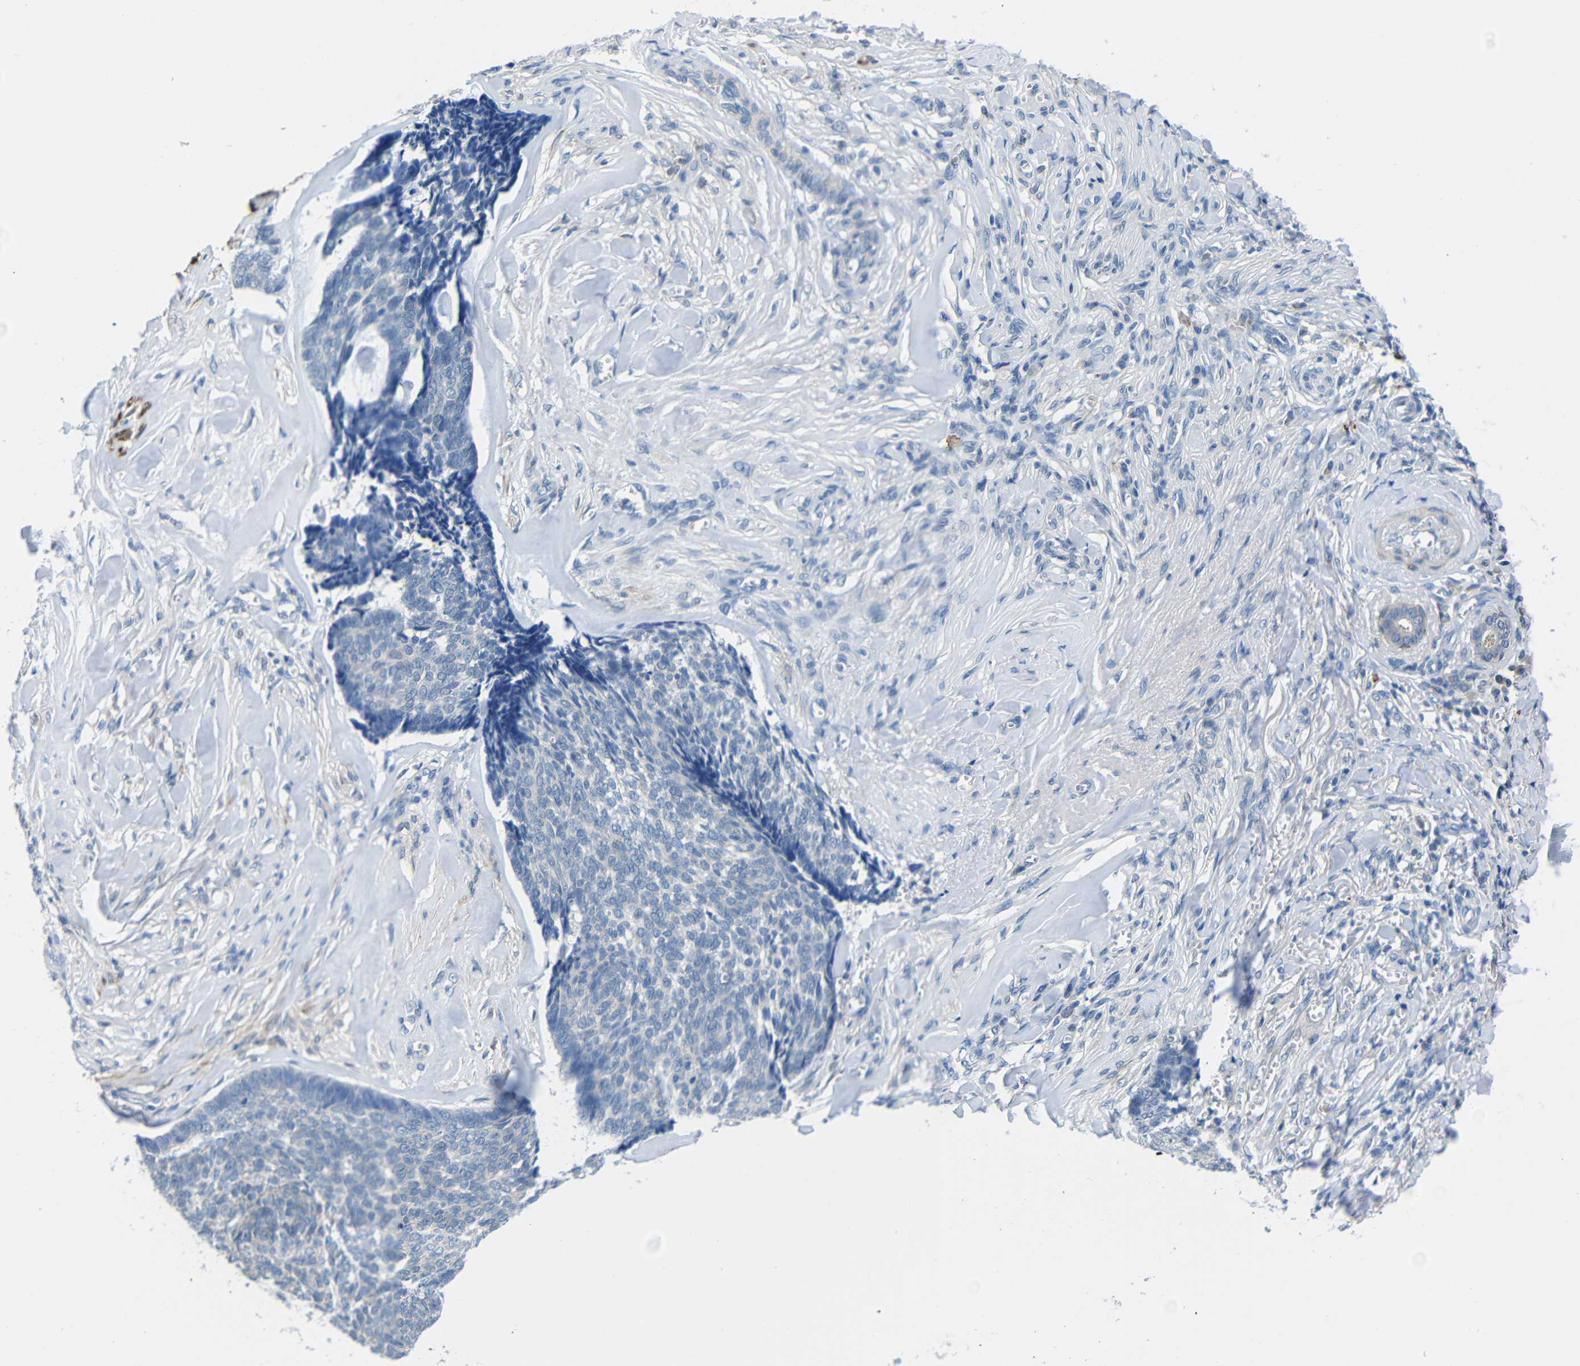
{"staining": {"intensity": "negative", "quantity": "none", "location": "none"}, "tissue": "skin cancer", "cell_type": "Tumor cells", "image_type": "cancer", "snomed": [{"axis": "morphology", "description": "Basal cell carcinoma"}, {"axis": "topography", "description": "Skin"}], "caption": "The micrograph displays no significant expression in tumor cells of skin basal cell carcinoma.", "gene": "NEGR1", "patient": {"sex": "male", "age": 84}}